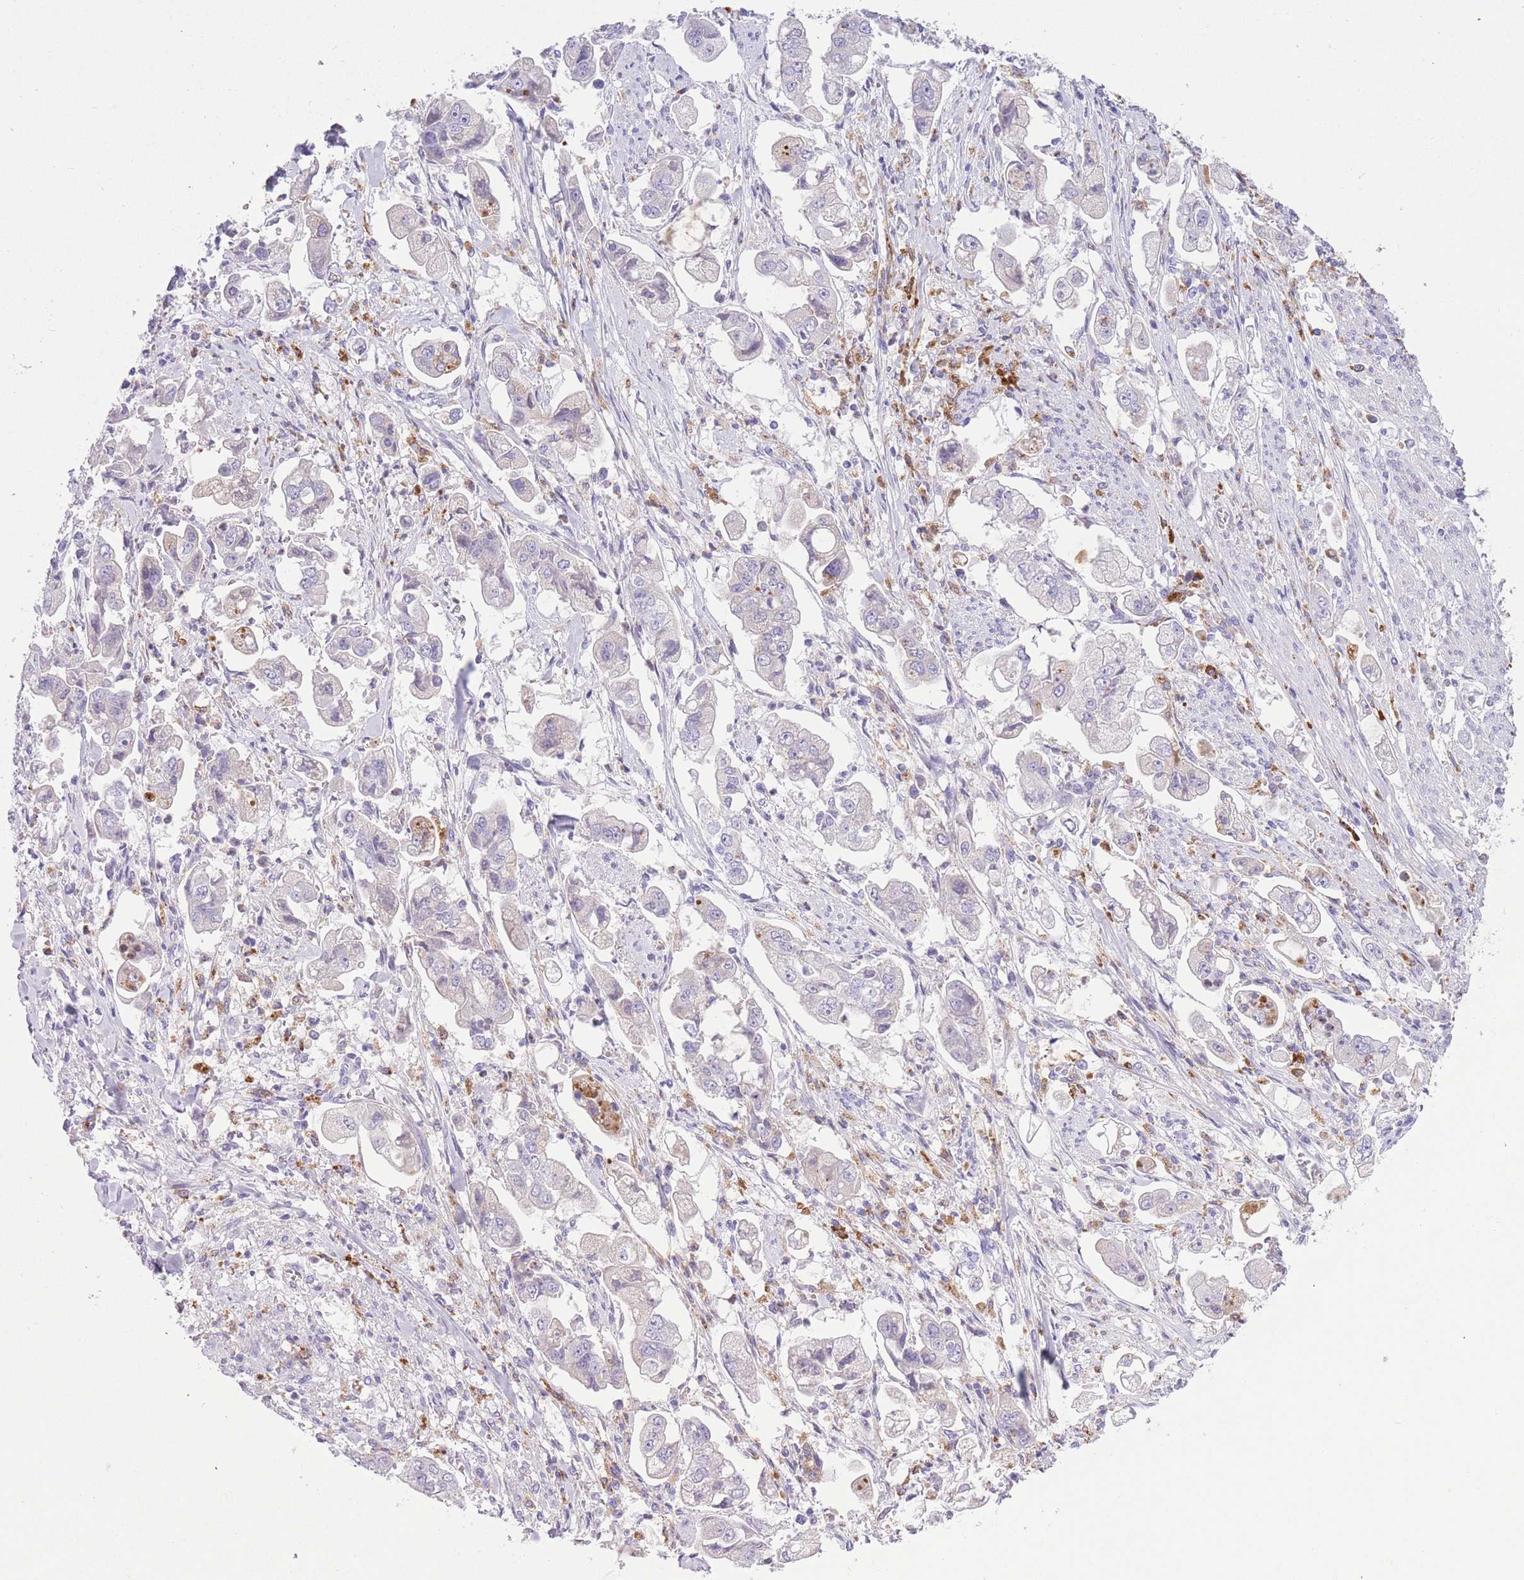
{"staining": {"intensity": "negative", "quantity": "none", "location": "none"}, "tissue": "stomach cancer", "cell_type": "Tumor cells", "image_type": "cancer", "snomed": [{"axis": "morphology", "description": "Adenocarcinoma, NOS"}, {"axis": "topography", "description": "Stomach"}], "caption": "Immunohistochemistry (IHC) image of stomach cancer stained for a protein (brown), which displays no staining in tumor cells. Brightfield microscopy of IHC stained with DAB (brown) and hematoxylin (blue), captured at high magnification.", "gene": "PLBD1", "patient": {"sex": "male", "age": 62}}